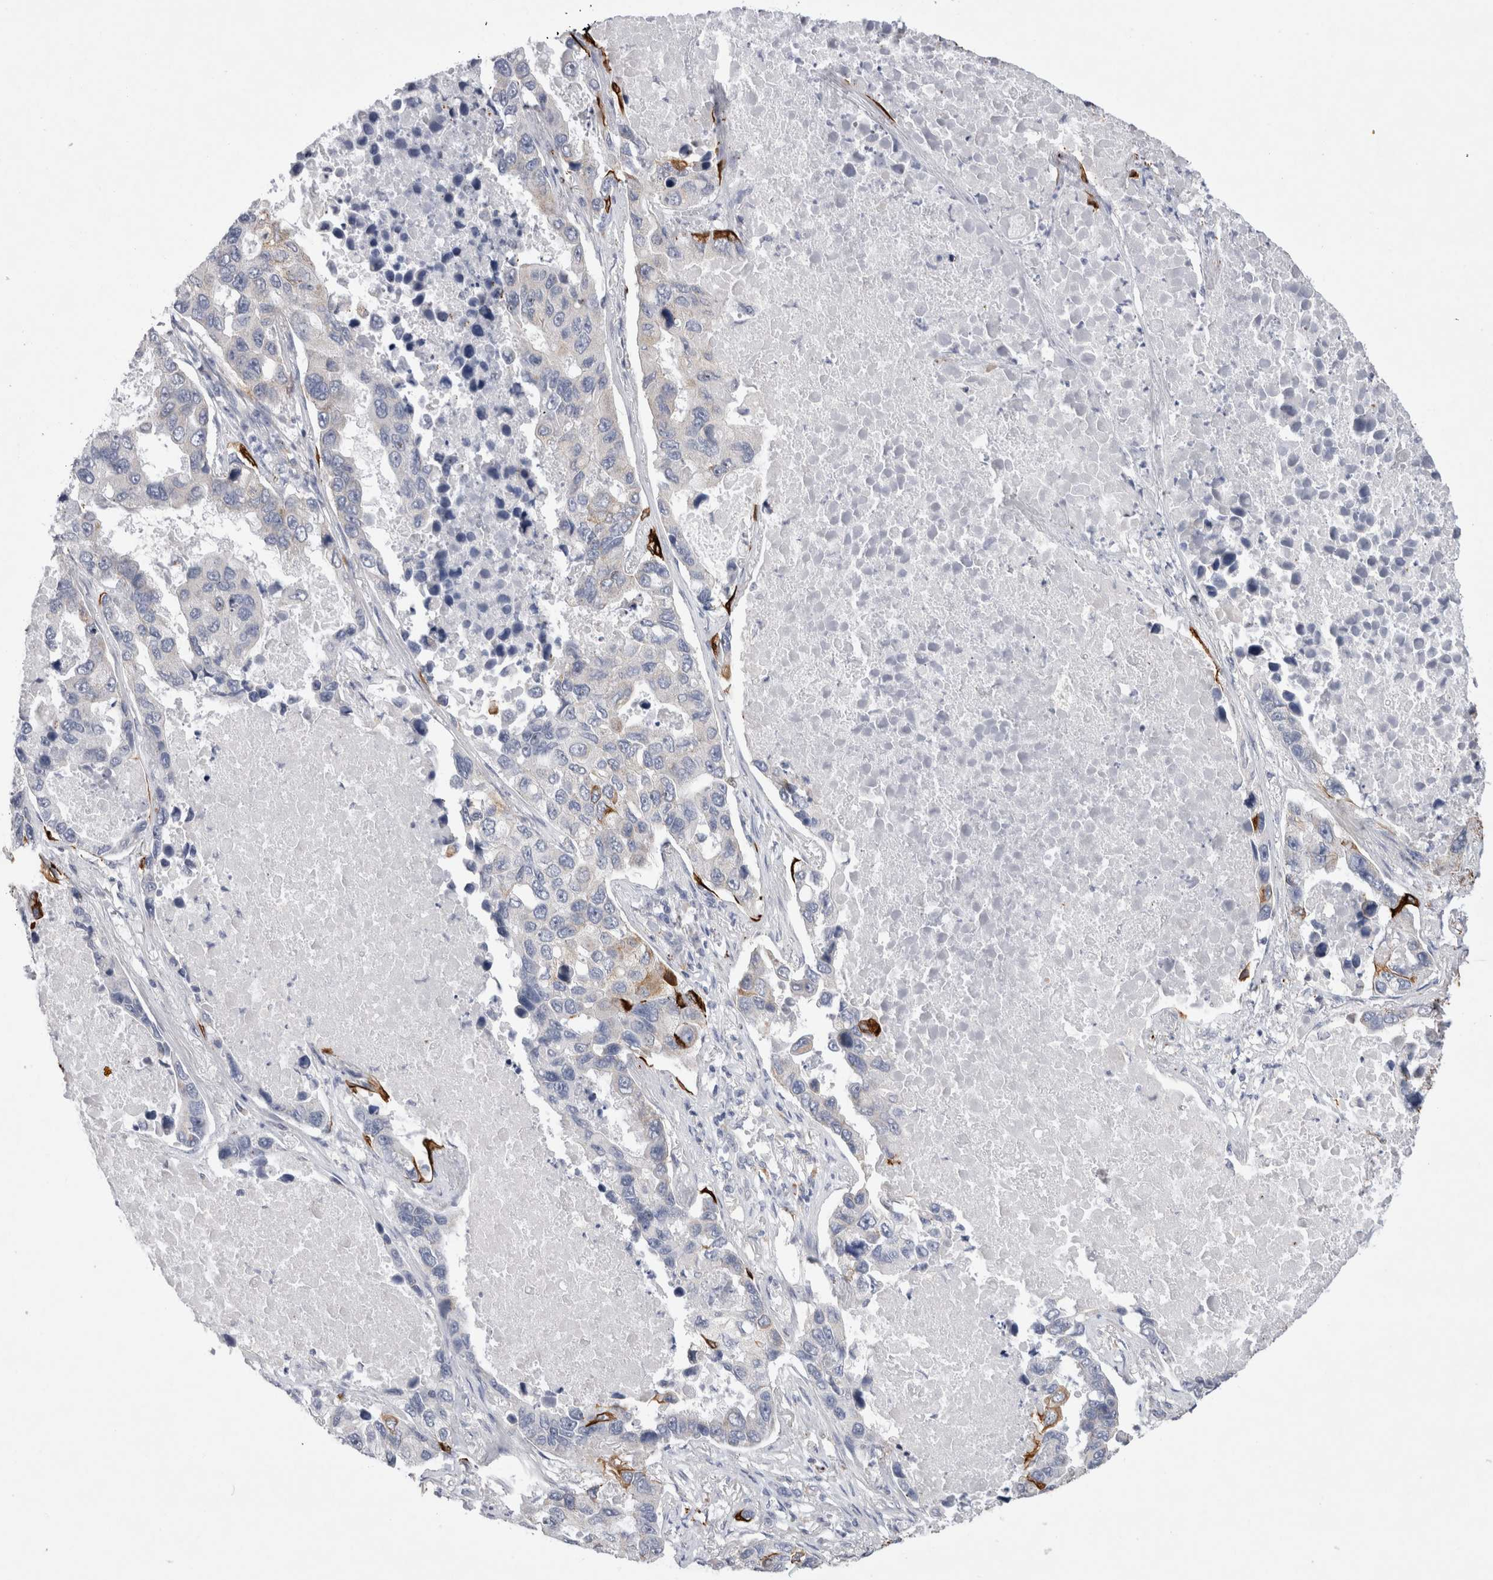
{"staining": {"intensity": "strong", "quantity": "<25%", "location": "cytoplasmic/membranous"}, "tissue": "lung cancer", "cell_type": "Tumor cells", "image_type": "cancer", "snomed": [{"axis": "morphology", "description": "Adenocarcinoma, NOS"}, {"axis": "topography", "description": "Lung"}], "caption": "Brown immunohistochemical staining in human adenocarcinoma (lung) exhibits strong cytoplasmic/membranous staining in about <25% of tumor cells. (Brightfield microscopy of DAB IHC at high magnification).", "gene": "GAA", "patient": {"sex": "male", "age": 64}}